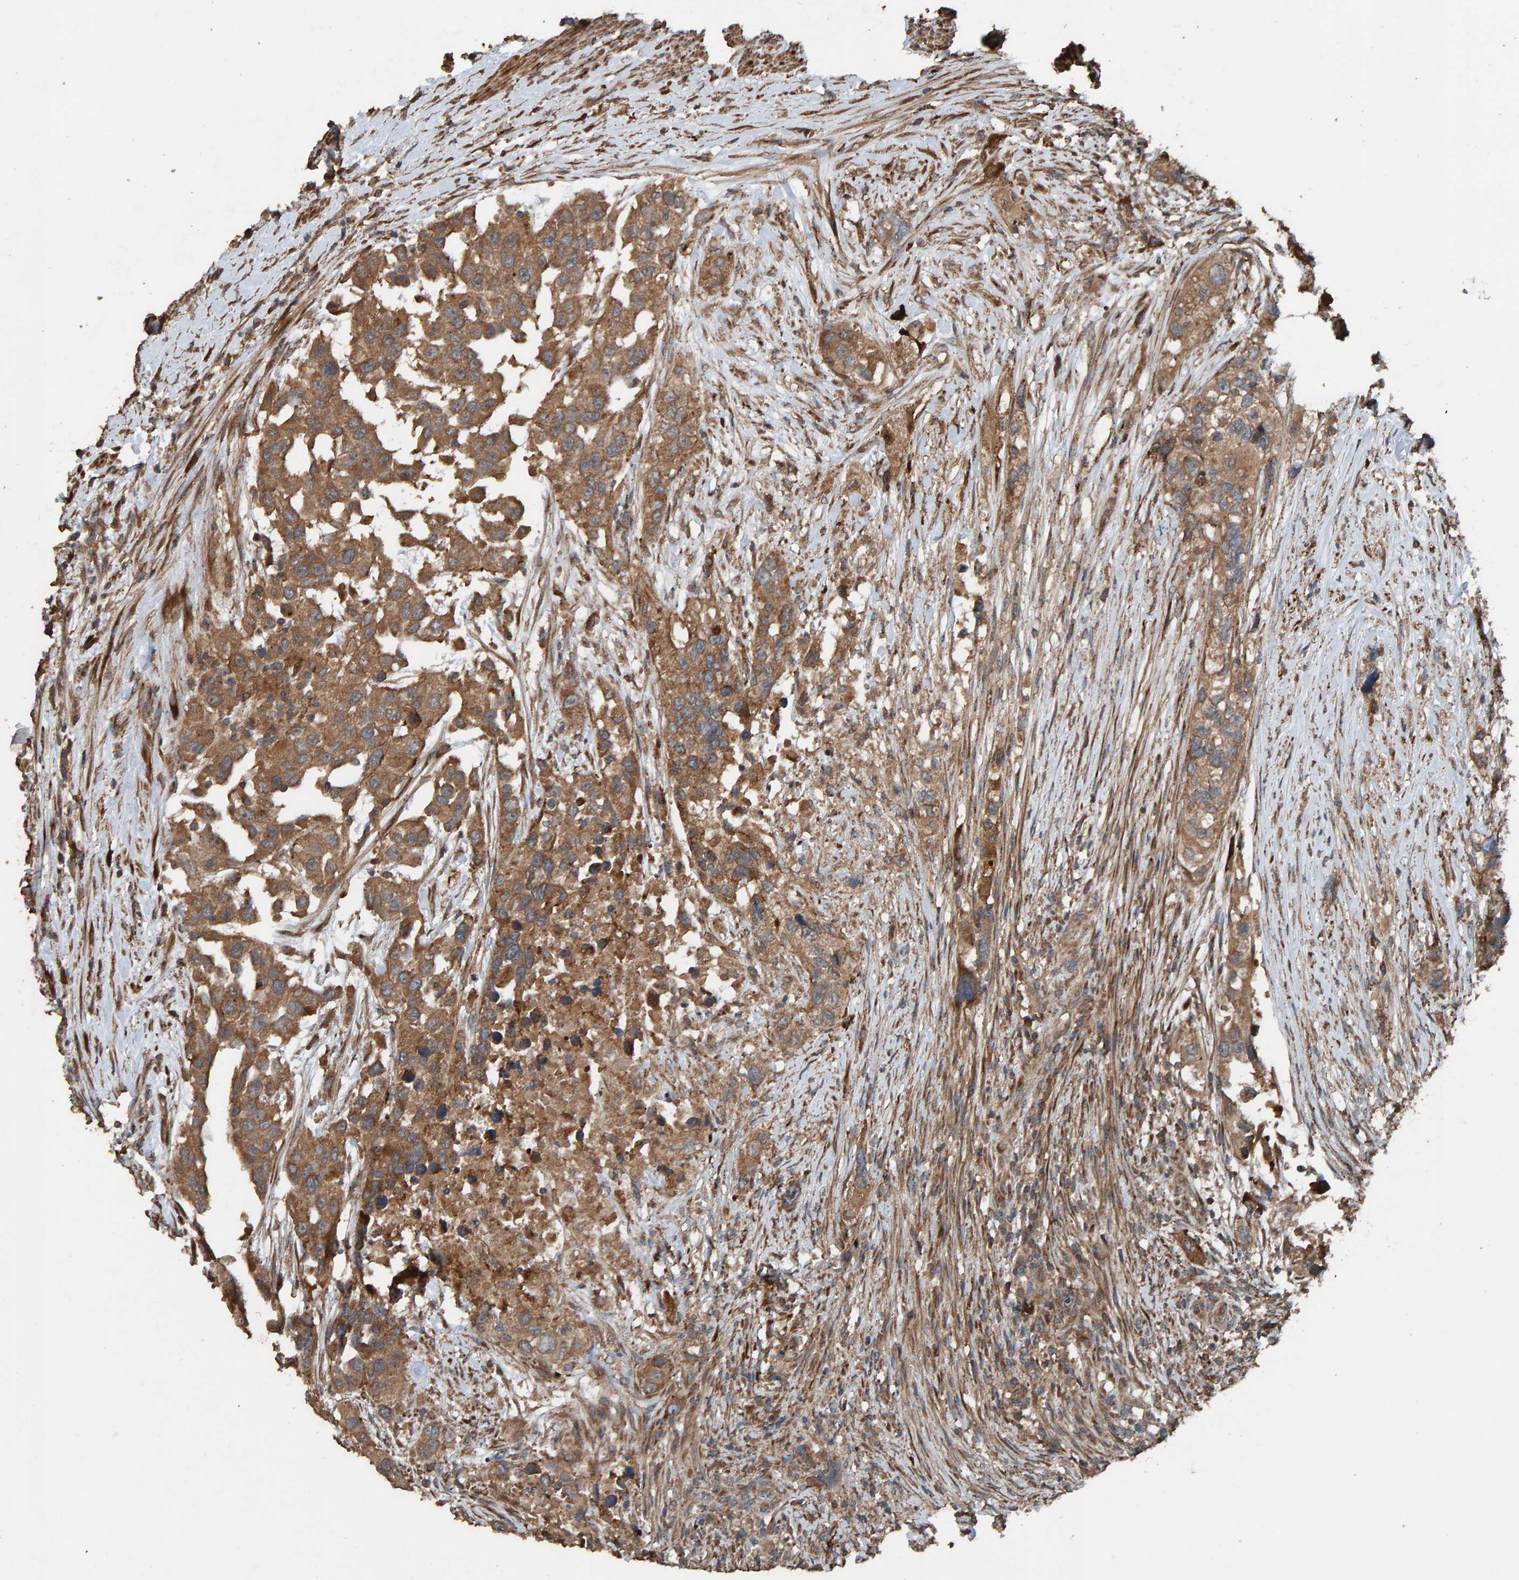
{"staining": {"intensity": "moderate", "quantity": ">75%", "location": "cytoplasmic/membranous"}, "tissue": "urothelial cancer", "cell_type": "Tumor cells", "image_type": "cancer", "snomed": [{"axis": "morphology", "description": "Urothelial carcinoma, High grade"}, {"axis": "topography", "description": "Urinary bladder"}], "caption": "Immunohistochemistry (IHC) image of human high-grade urothelial carcinoma stained for a protein (brown), which demonstrates medium levels of moderate cytoplasmic/membranous expression in about >75% of tumor cells.", "gene": "DUS1L", "patient": {"sex": "female", "age": 80}}